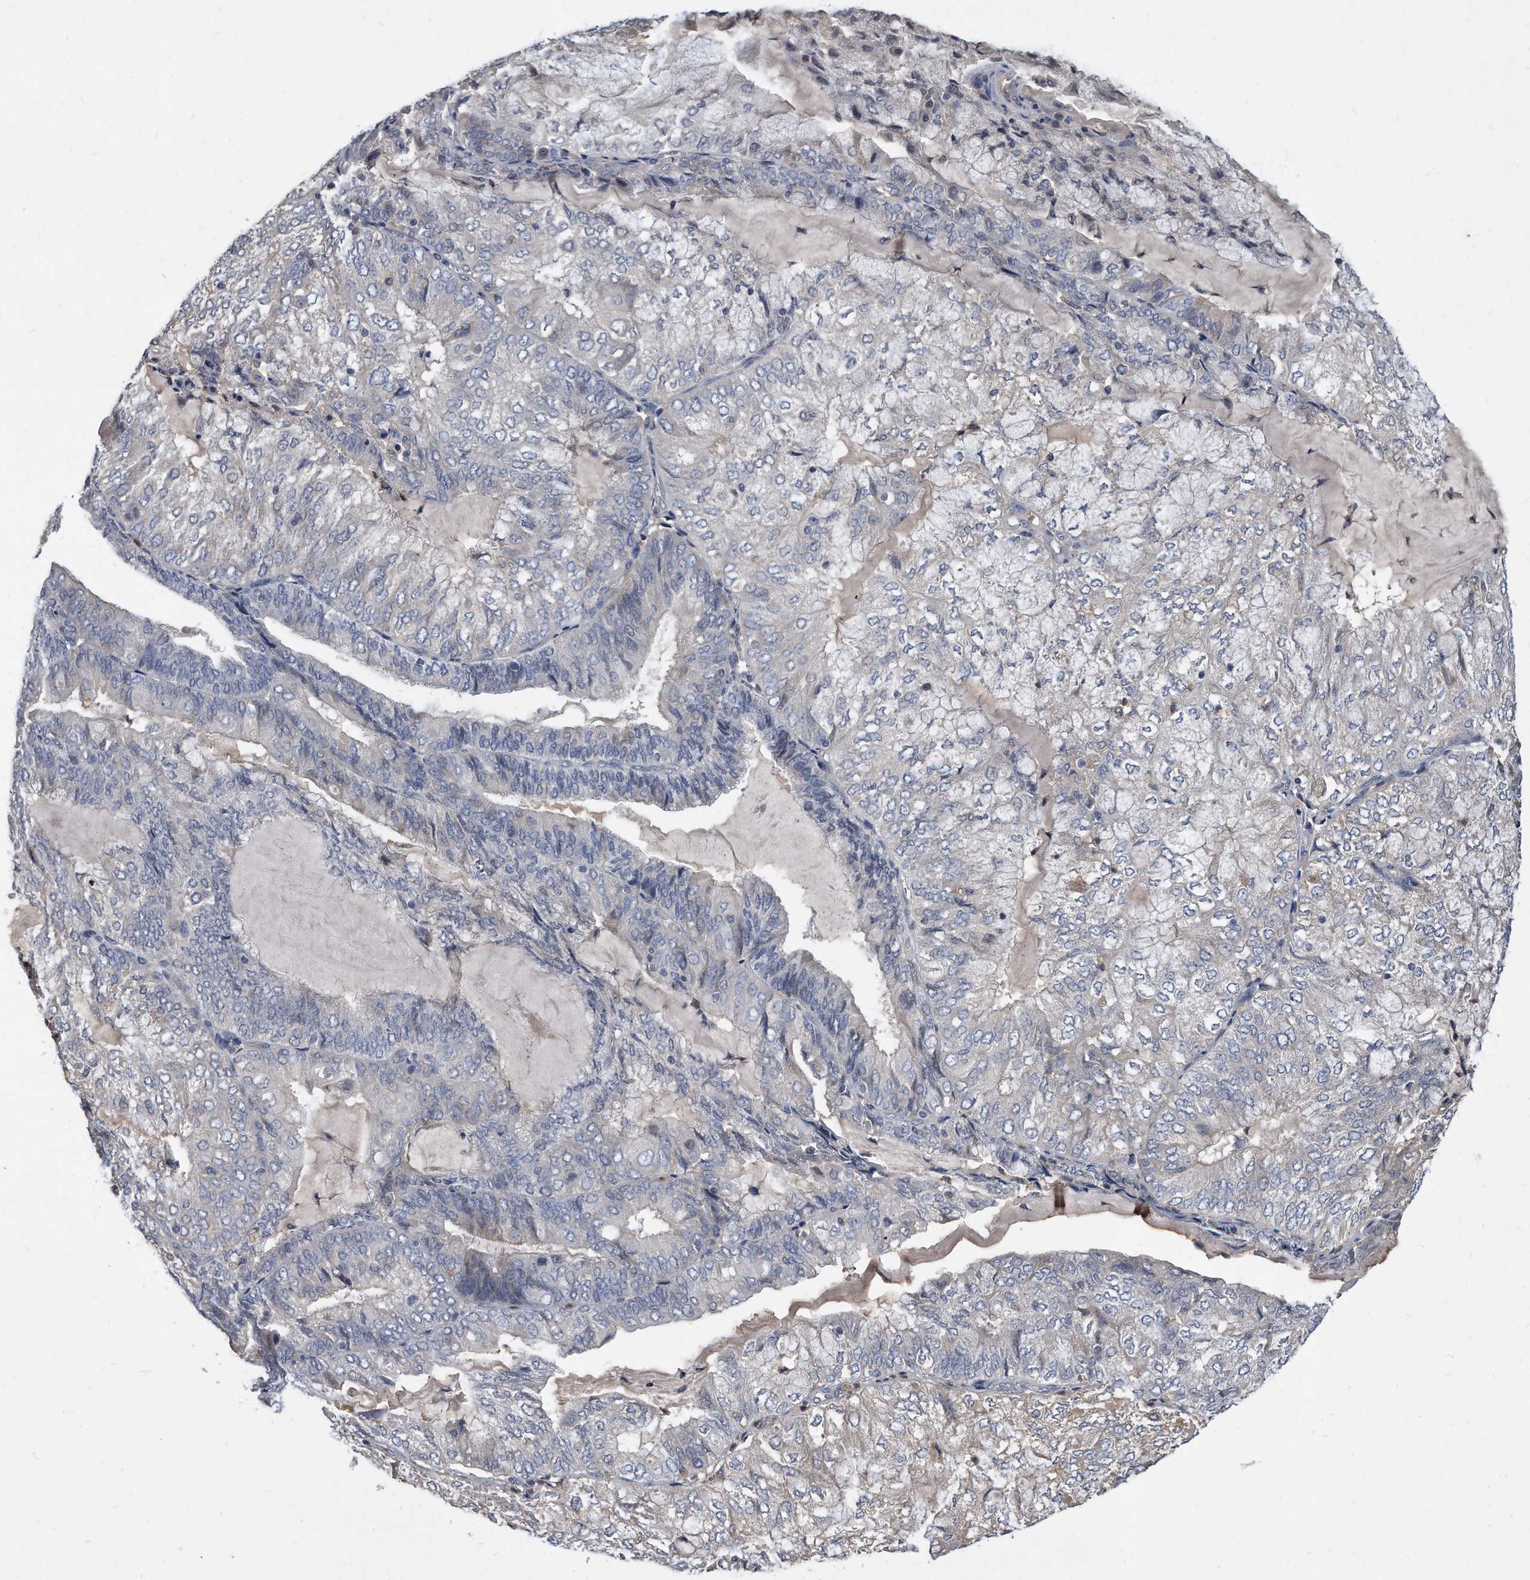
{"staining": {"intensity": "negative", "quantity": "none", "location": "none"}, "tissue": "endometrial cancer", "cell_type": "Tumor cells", "image_type": "cancer", "snomed": [{"axis": "morphology", "description": "Adenocarcinoma, NOS"}, {"axis": "topography", "description": "Endometrium"}], "caption": "Tumor cells are negative for brown protein staining in endometrial adenocarcinoma.", "gene": "HOMER3", "patient": {"sex": "female", "age": 81}}